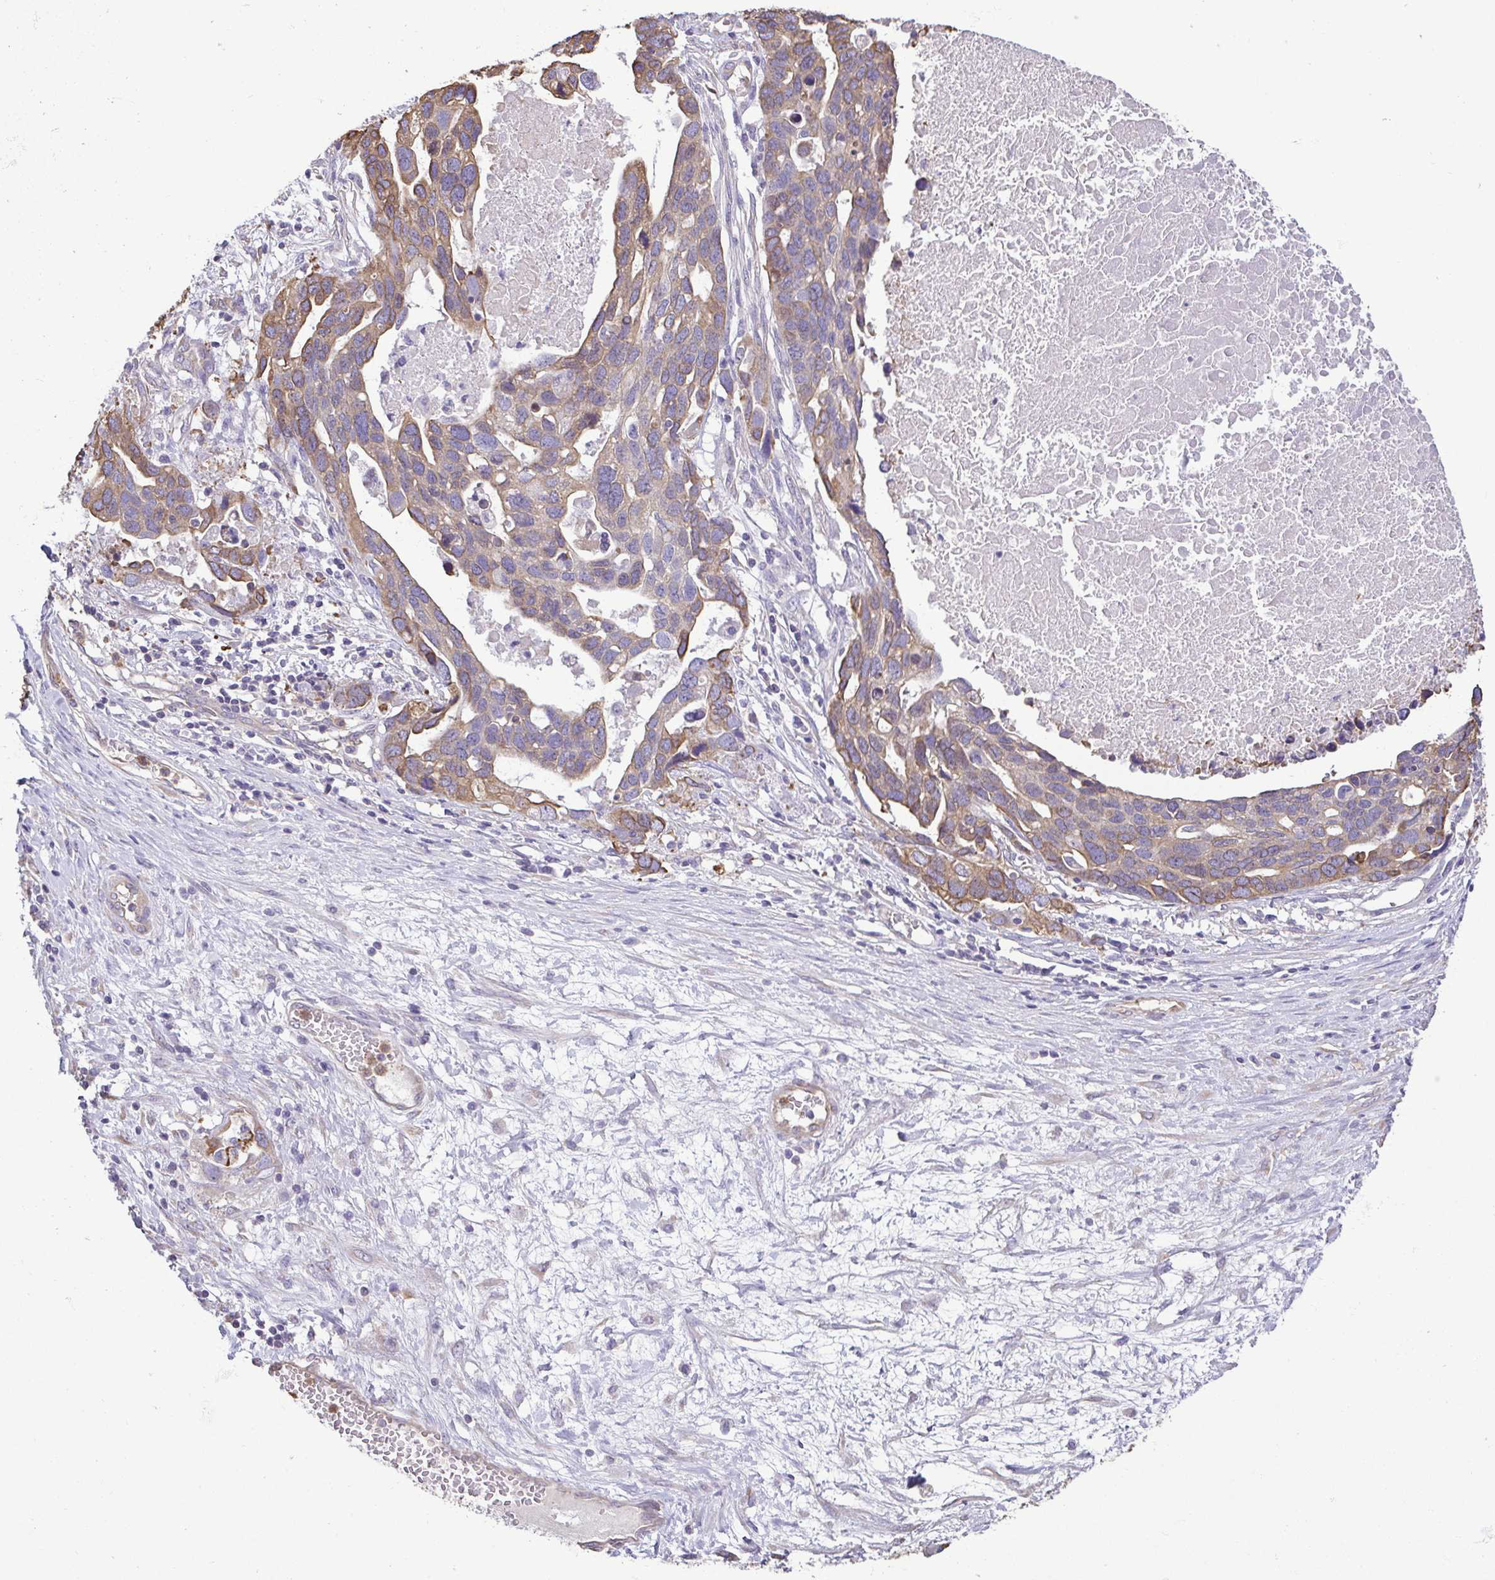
{"staining": {"intensity": "weak", "quantity": "25%-75%", "location": "cytoplasmic/membranous"}, "tissue": "ovarian cancer", "cell_type": "Tumor cells", "image_type": "cancer", "snomed": [{"axis": "morphology", "description": "Cystadenocarcinoma, serous, NOS"}, {"axis": "topography", "description": "Ovary"}], "caption": "Human serous cystadenocarcinoma (ovarian) stained for a protein (brown) reveals weak cytoplasmic/membranous positive positivity in approximately 25%-75% of tumor cells.", "gene": "MYL10", "patient": {"sex": "female", "age": 54}}